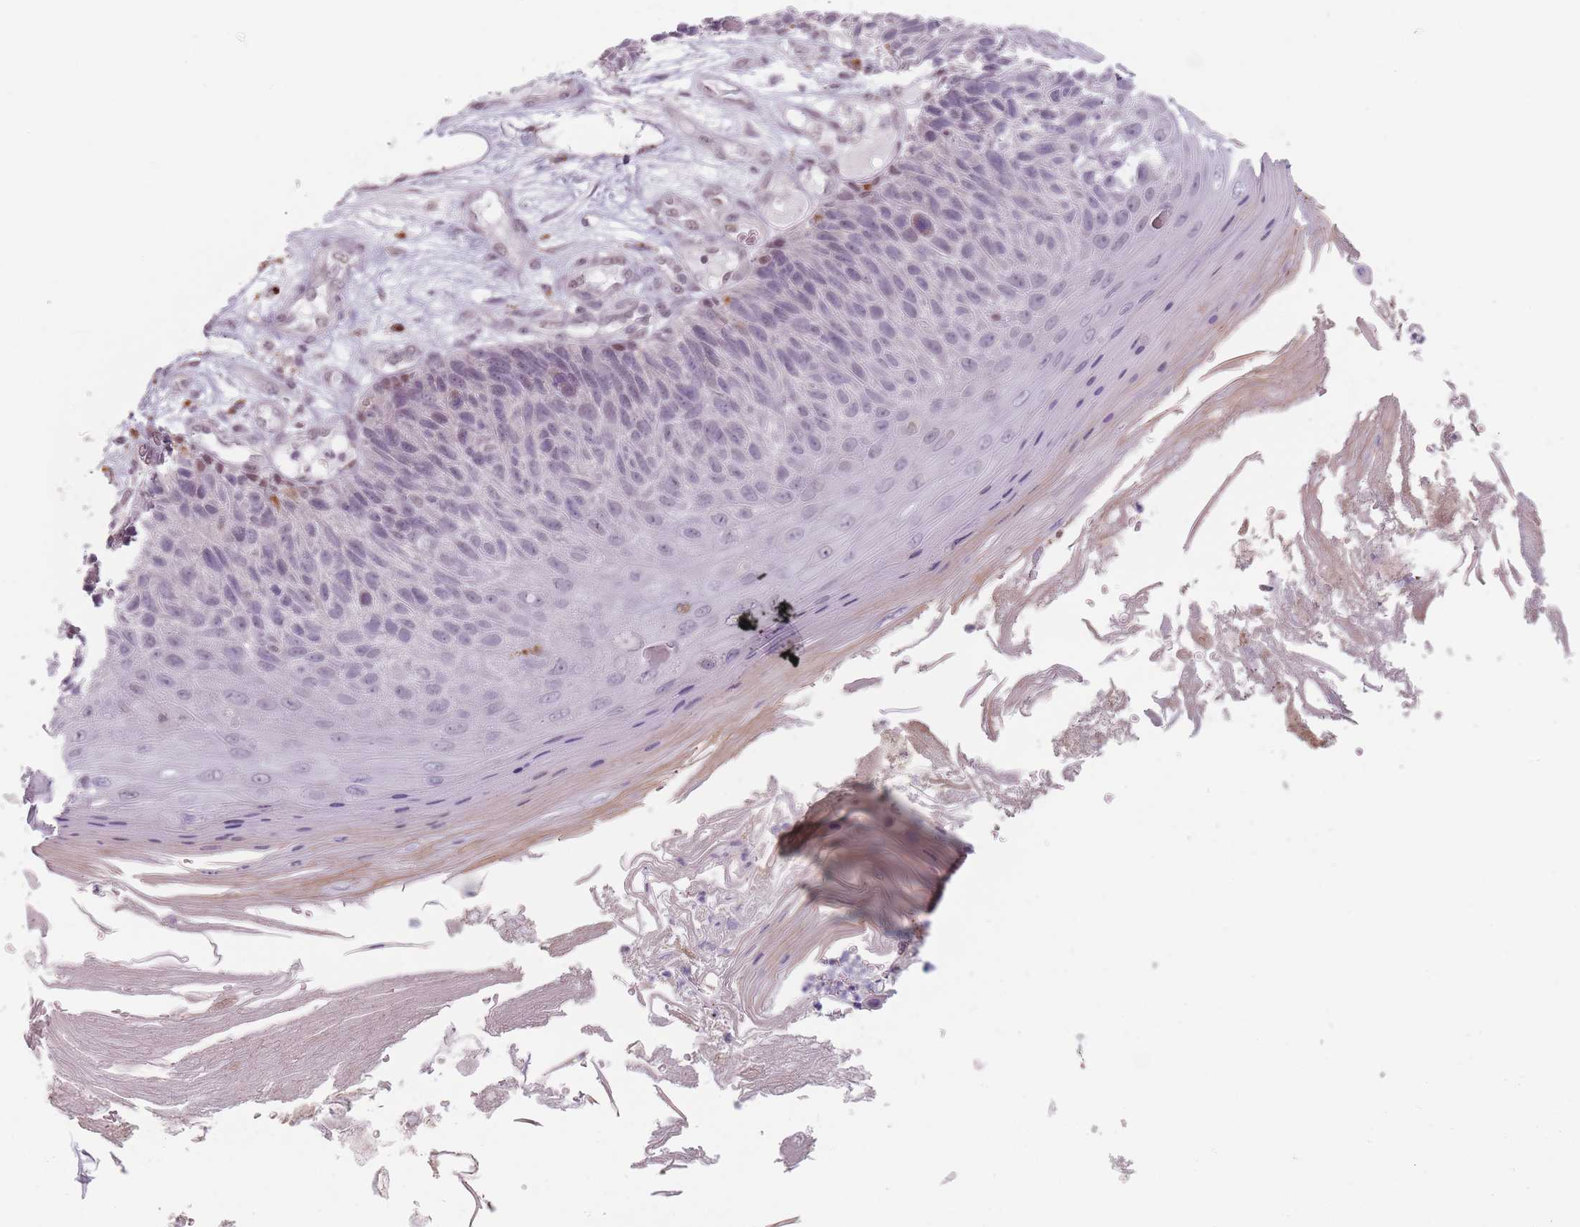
{"staining": {"intensity": "weak", "quantity": "<25%", "location": "nuclear"}, "tissue": "skin cancer", "cell_type": "Tumor cells", "image_type": "cancer", "snomed": [{"axis": "morphology", "description": "Squamous cell carcinoma, NOS"}, {"axis": "topography", "description": "Skin"}], "caption": "A photomicrograph of skin cancer (squamous cell carcinoma) stained for a protein displays no brown staining in tumor cells.", "gene": "OR10C1", "patient": {"sex": "female", "age": 88}}